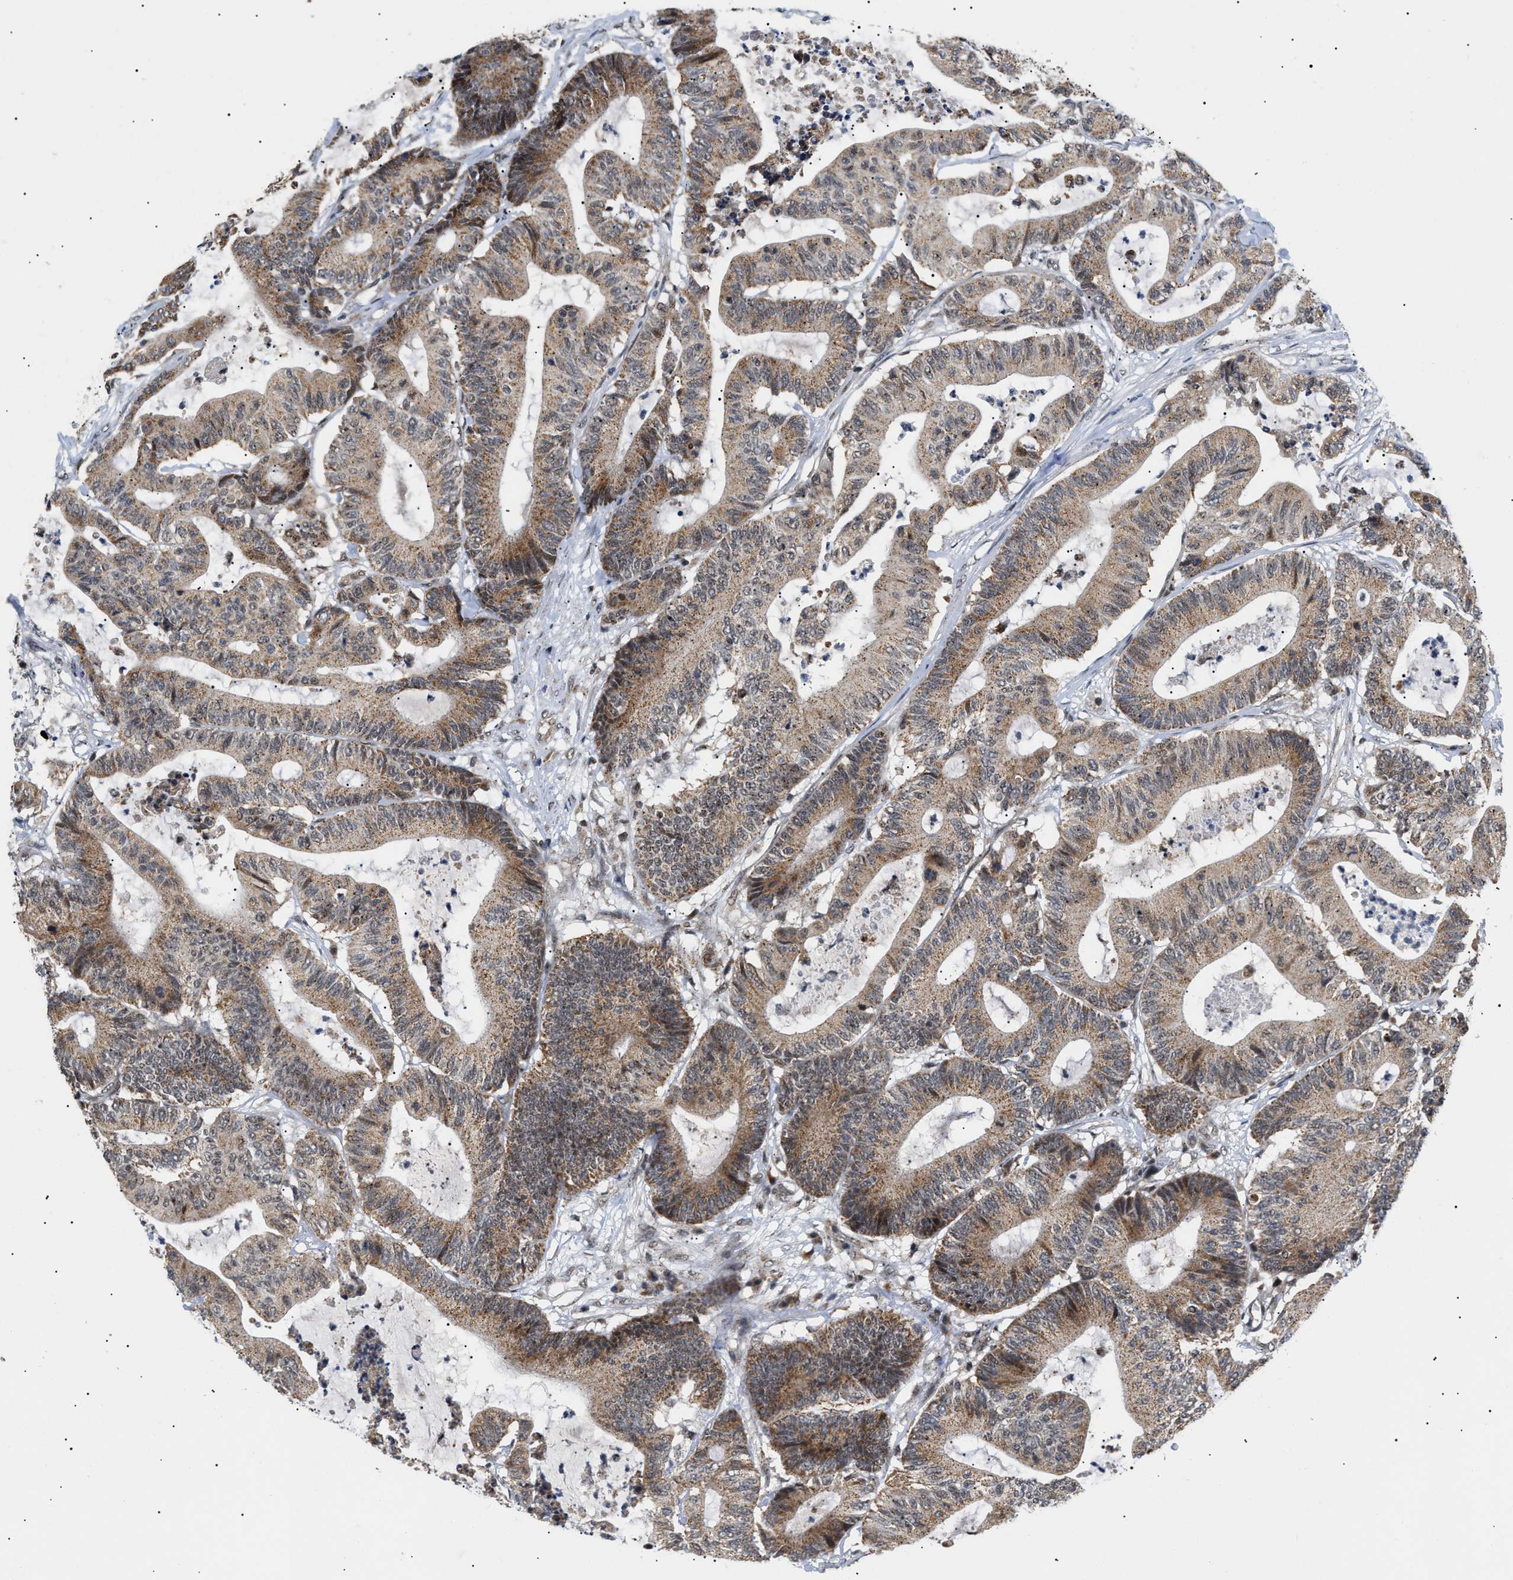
{"staining": {"intensity": "moderate", "quantity": ">75%", "location": "cytoplasmic/membranous"}, "tissue": "colorectal cancer", "cell_type": "Tumor cells", "image_type": "cancer", "snomed": [{"axis": "morphology", "description": "Adenocarcinoma, NOS"}, {"axis": "topography", "description": "Colon"}], "caption": "Immunohistochemistry (IHC) (DAB (3,3'-diaminobenzidine)) staining of human adenocarcinoma (colorectal) displays moderate cytoplasmic/membranous protein expression in approximately >75% of tumor cells.", "gene": "ZBTB11", "patient": {"sex": "female", "age": 84}}